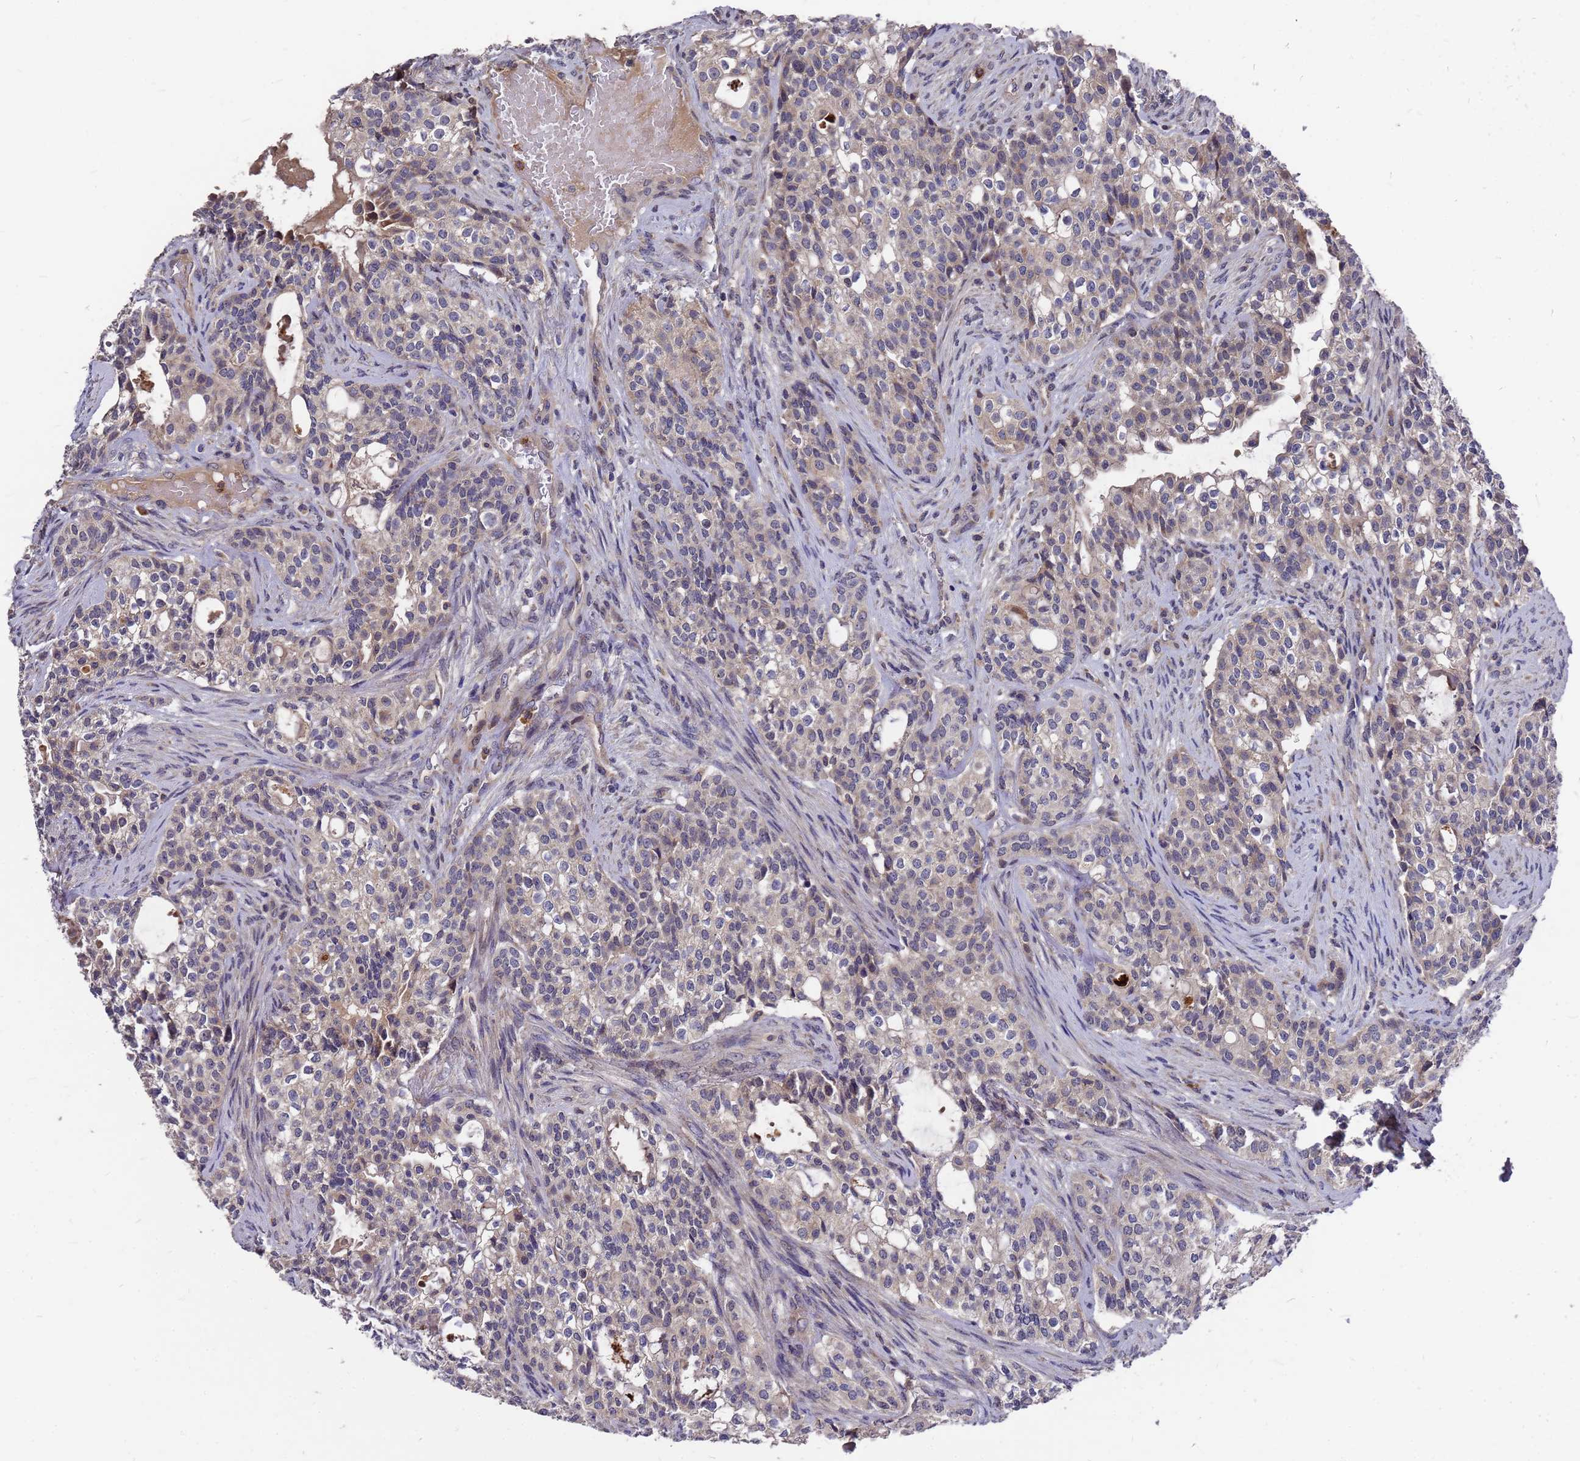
{"staining": {"intensity": "negative", "quantity": "none", "location": "none"}, "tissue": "head and neck cancer", "cell_type": "Tumor cells", "image_type": "cancer", "snomed": [{"axis": "morphology", "description": "Adenocarcinoma, NOS"}, {"axis": "topography", "description": "Head-Neck"}], "caption": "There is no significant staining in tumor cells of head and neck cancer (adenocarcinoma). Brightfield microscopy of immunohistochemistry stained with DAB (brown) and hematoxylin (blue), captured at high magnification.", "gene": "ZNF717", "patient": {"sex": "male", "age": 81}}